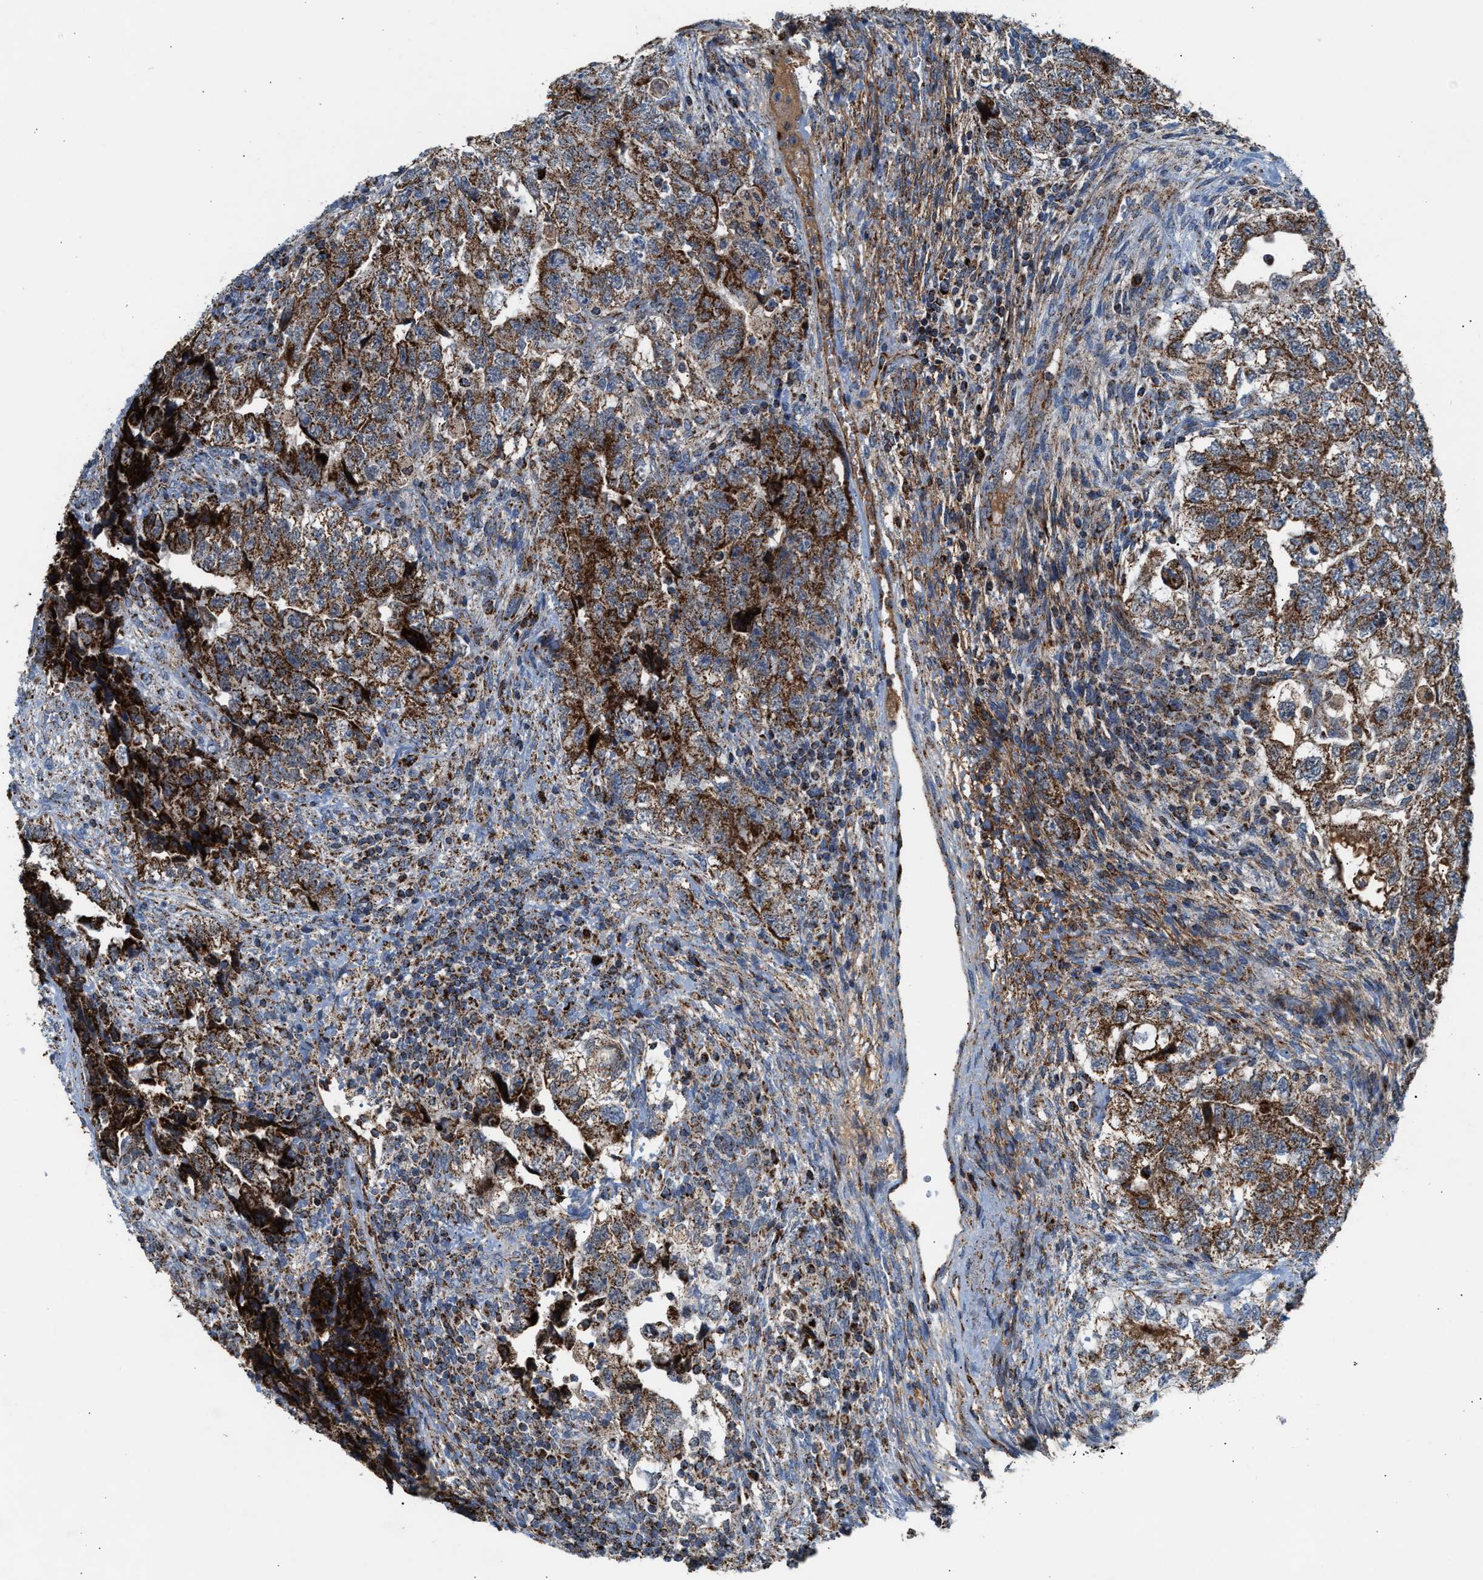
{"staining": {"intensity": "strong", "quantity": ">75%", "location": "cytoplasmic/membranous"}, "tissue": "testis cancer", "cell_type": "Tumor cells", "image_type": "cancer", "snomed": [{"axis": "morphology", "description": "Carcinoma, Embryonal, NOS"}, {"axis": "topography", "description": "Testis"}], "caption": "High-power microscopy captured an immunohistochemistry (IHC) histopathology image of embryonal carcinoma (testis), revealing strong cytoplasmic/membranous staining in approximately >75% of tumor cells. (Stains: DAB in brown, nuclei in blue, Microscopy: brightfield microscopy at high magnification).", "gene": "PMPCA", "patient": {"sex": "male", "age": 36}}